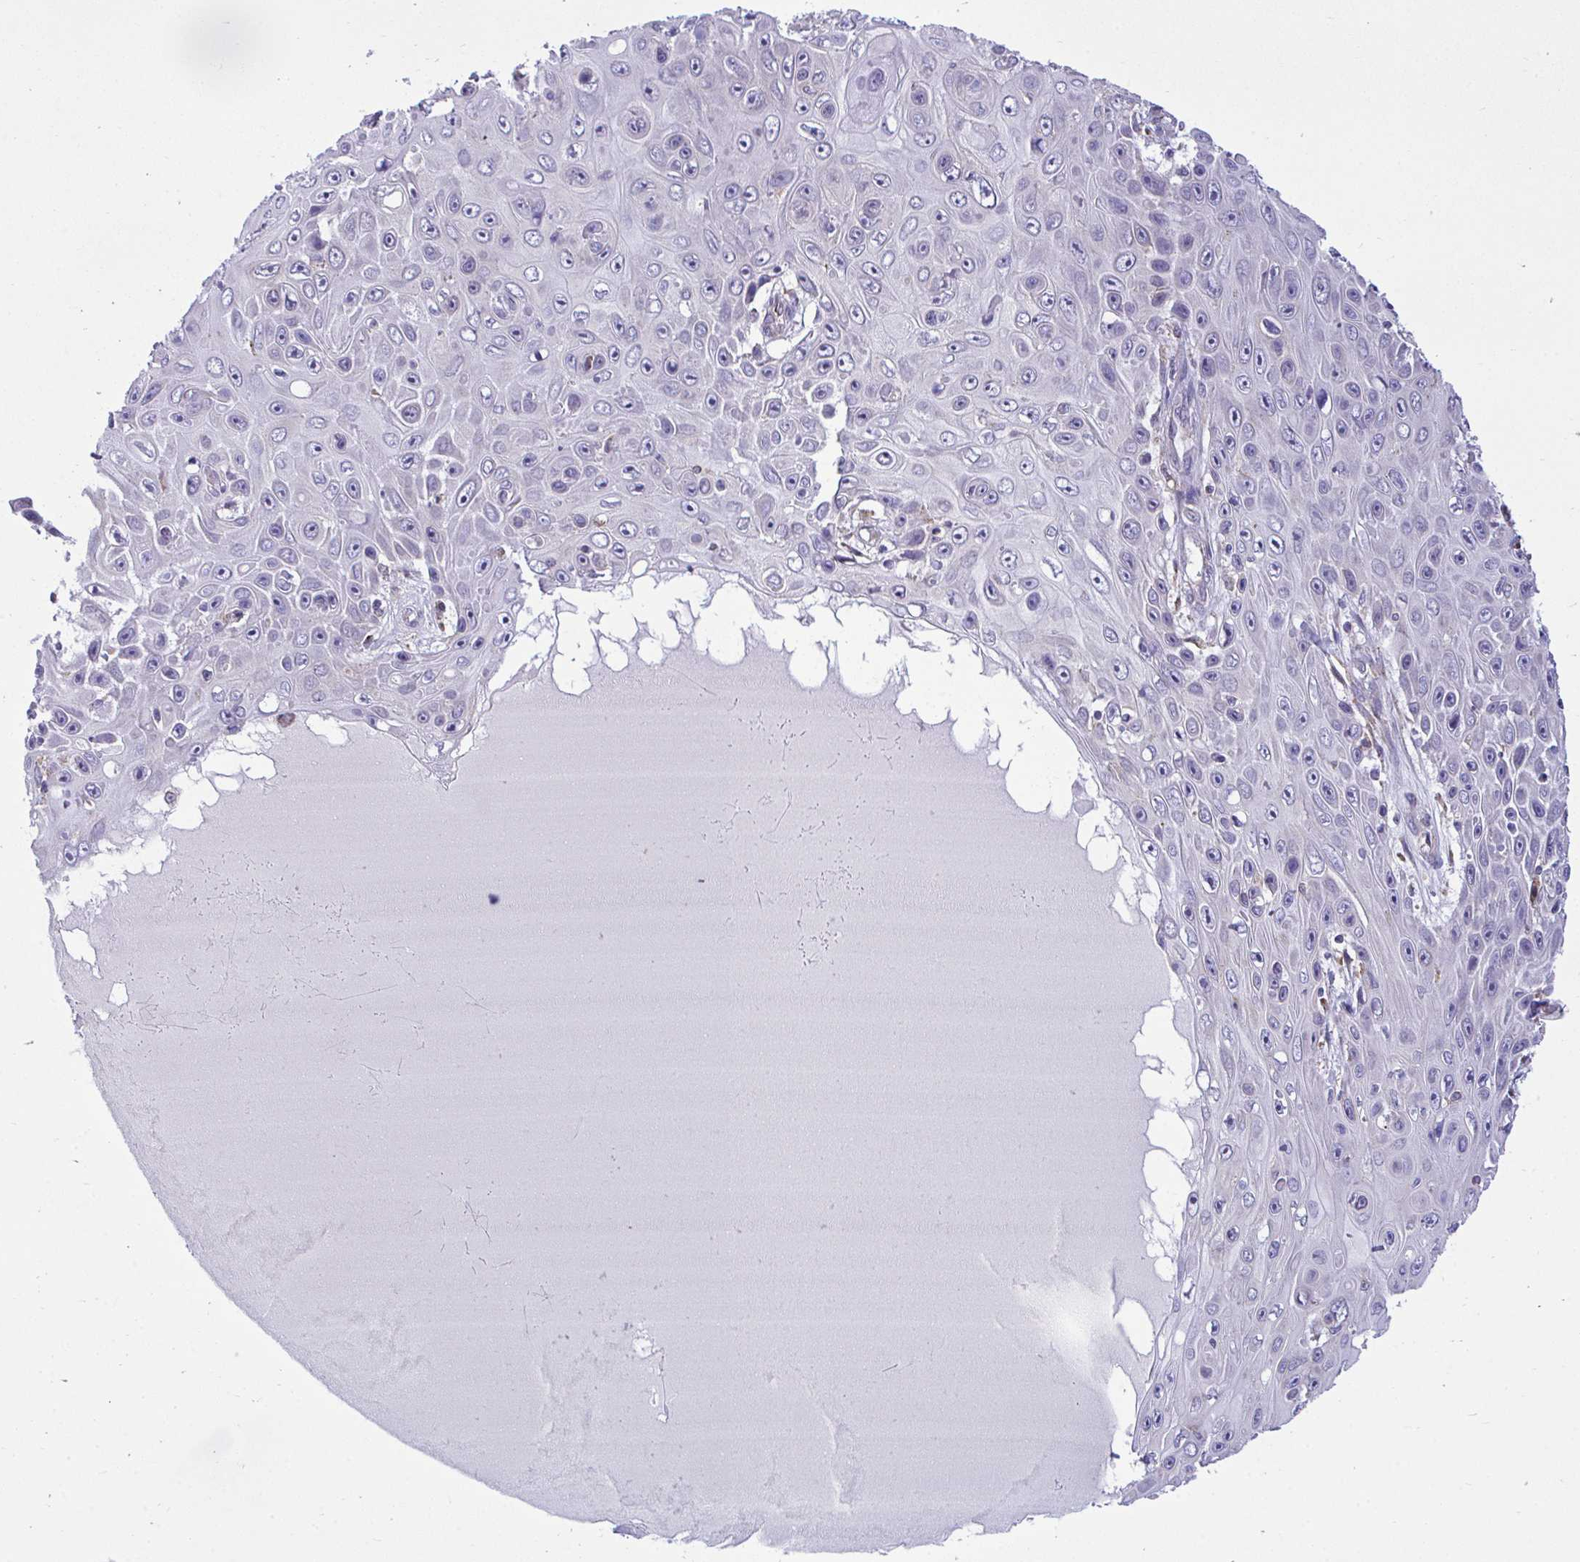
{"staining": {"intensity": "negative", "quantity": "none", "location": "none"}, "tissue": "skin cancer", "cell_type": "Tumor cells", "image_type": "cancer", "snomed": [{"axis": "morphology", "description": "Squamous cell carcinoma, NOS"}, {"axis": "topography", "description": "Skin"}], "caption": "This is a micrograph of immunohistochemistry (IHC) staining of squamous cell carcinoma (skin), which shows no expression in tumor cells.", "gene": "PIGK", "patient": {"sex": "male", "age": 82}}